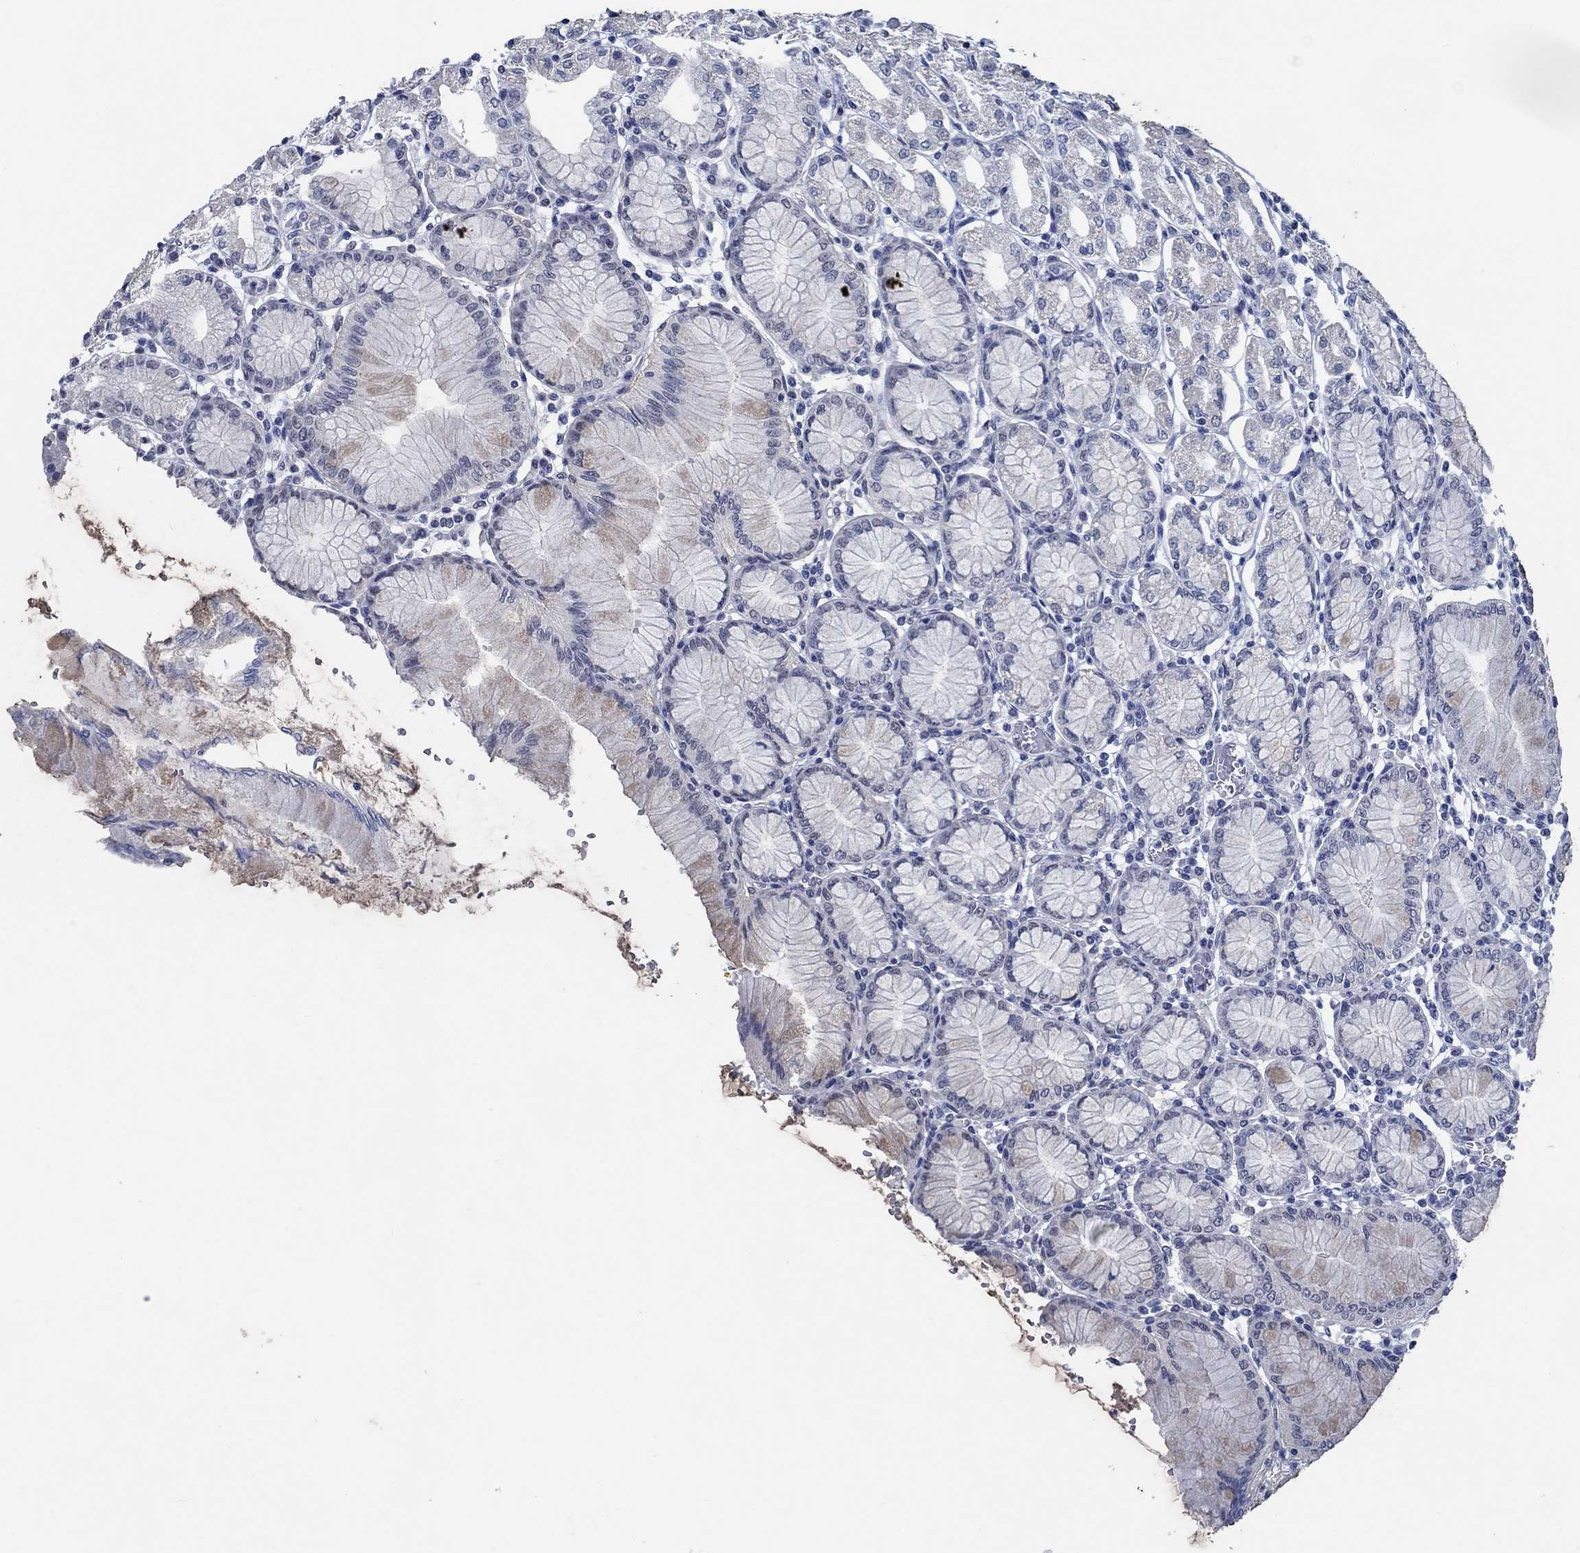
{"staining": {"intensity": "weak", "quantity": "<25%", "location": "cytoplasmic/membranous"}, "tissue": "stomach", "cell_type": "Glandular cells", "image_type": "normal", "snomed": [{"axis": "morphology", "description": "Normal tissue, NOS"}, {"axis": "topography", "description": "Skeletal muscle"}, {"axis": "topography", "description": "Stomach"}], "caption": "Immunohistochemistry histopathology image of unremarkable stomach stained for a protein (brown), which shows no positivity in glandular cells. Nuclei are stained in blue.", "gene": "OBSCN", "patient": {"sex": "female", "age": 57}}